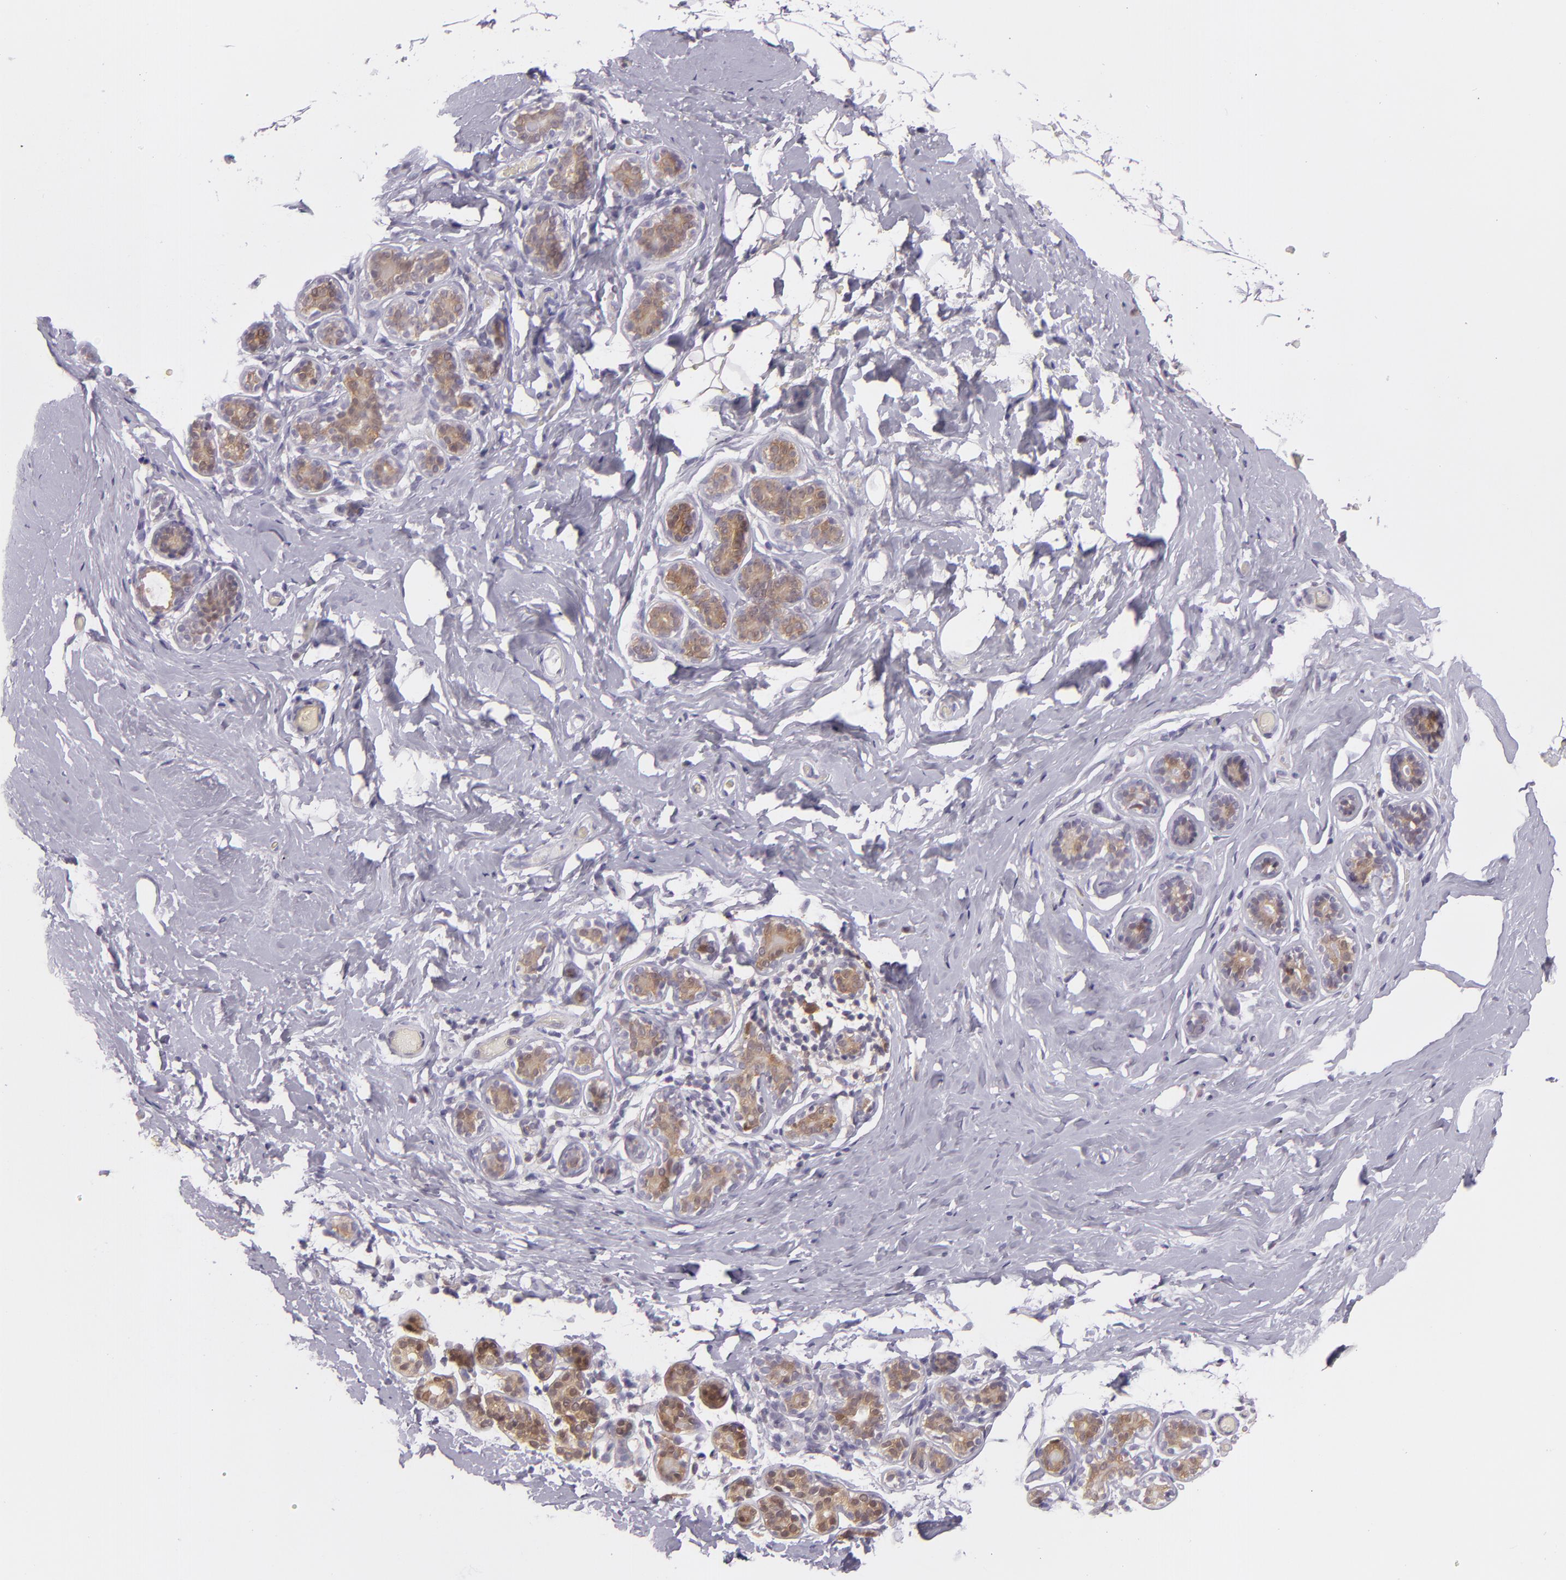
{"staining": {"intensity": "negative", "quantity": "none", "location": "none"}, "tissue": "breast", "cell_type": "Adipocytes", "image_type": "normal", "snomed": [{"axis": "morphology", "description": "Normal tissue, NOS"}, {"axis": "topography", "description": "Breast"}, {"axis": "topography", "description": "Soft tissue"}], "caption": "This photomicrograph is of normal breast stained with immunohistochemistry (IHC) to label a protein in brown with the nuclei are counter-stained blue. There is no positivity in adipocytes. Nuclei are stained in blue.", "gene": "HSPH1", "patient": {"sex": "female", "age": 75}}